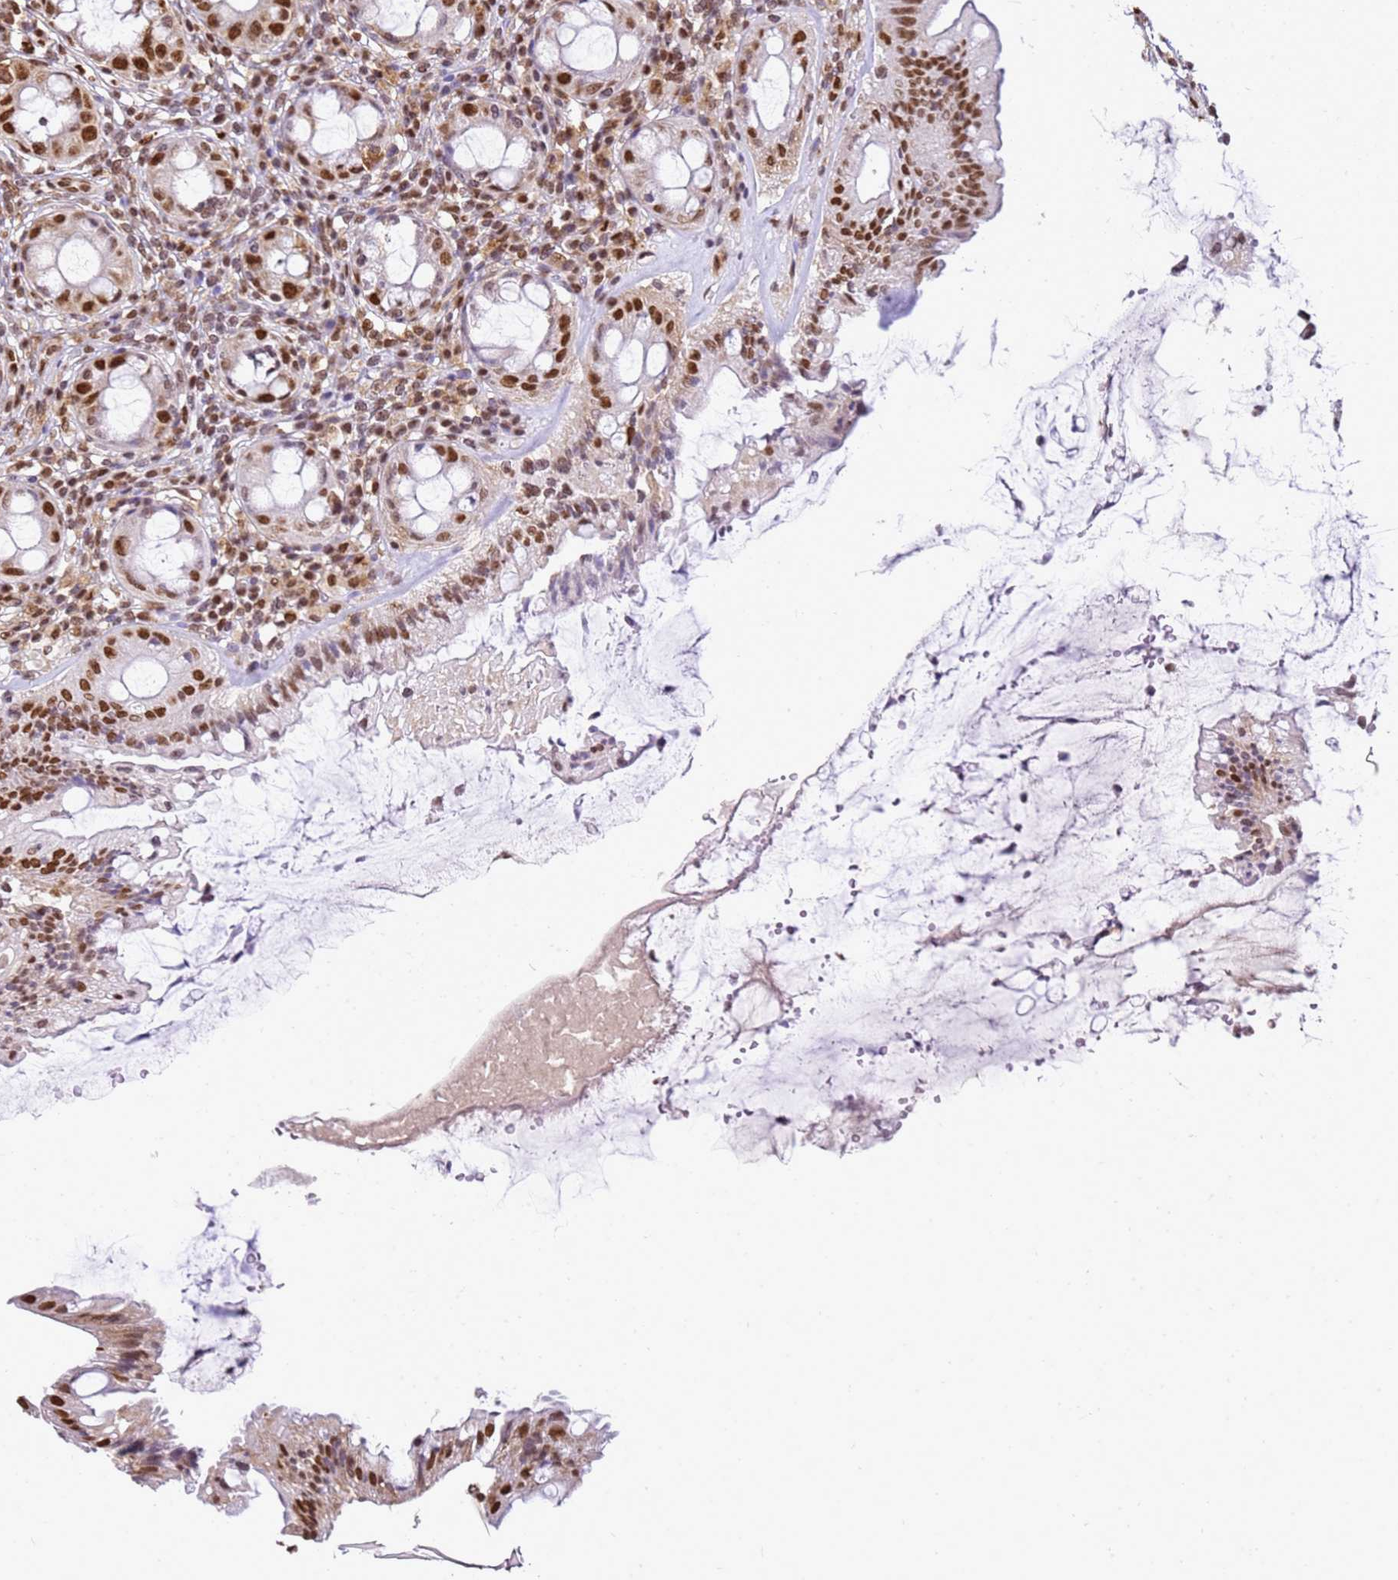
{"staining": {"intensity": "moderate", "quantity": ">75%", "location": "nuclear"}, "tissue": "rectum", "cell_type": "Glandular cells", "image_type": "normal", "snomed": [{"axis": "morphology", "description": "Normal tissue, NOS"}, {"axis": "topography", "description": "Rectum"}], "caption": "IHC micrograph of unremarkable rectum: rectum stained using immunohistochemistry demonstrates medium levels of moderate protein expression localized specifically in the nuclear of glandular cells, appearing as a nuclear brown color.", "gene": "APEX1", "patient": {"sex": "female", "age": 57}}